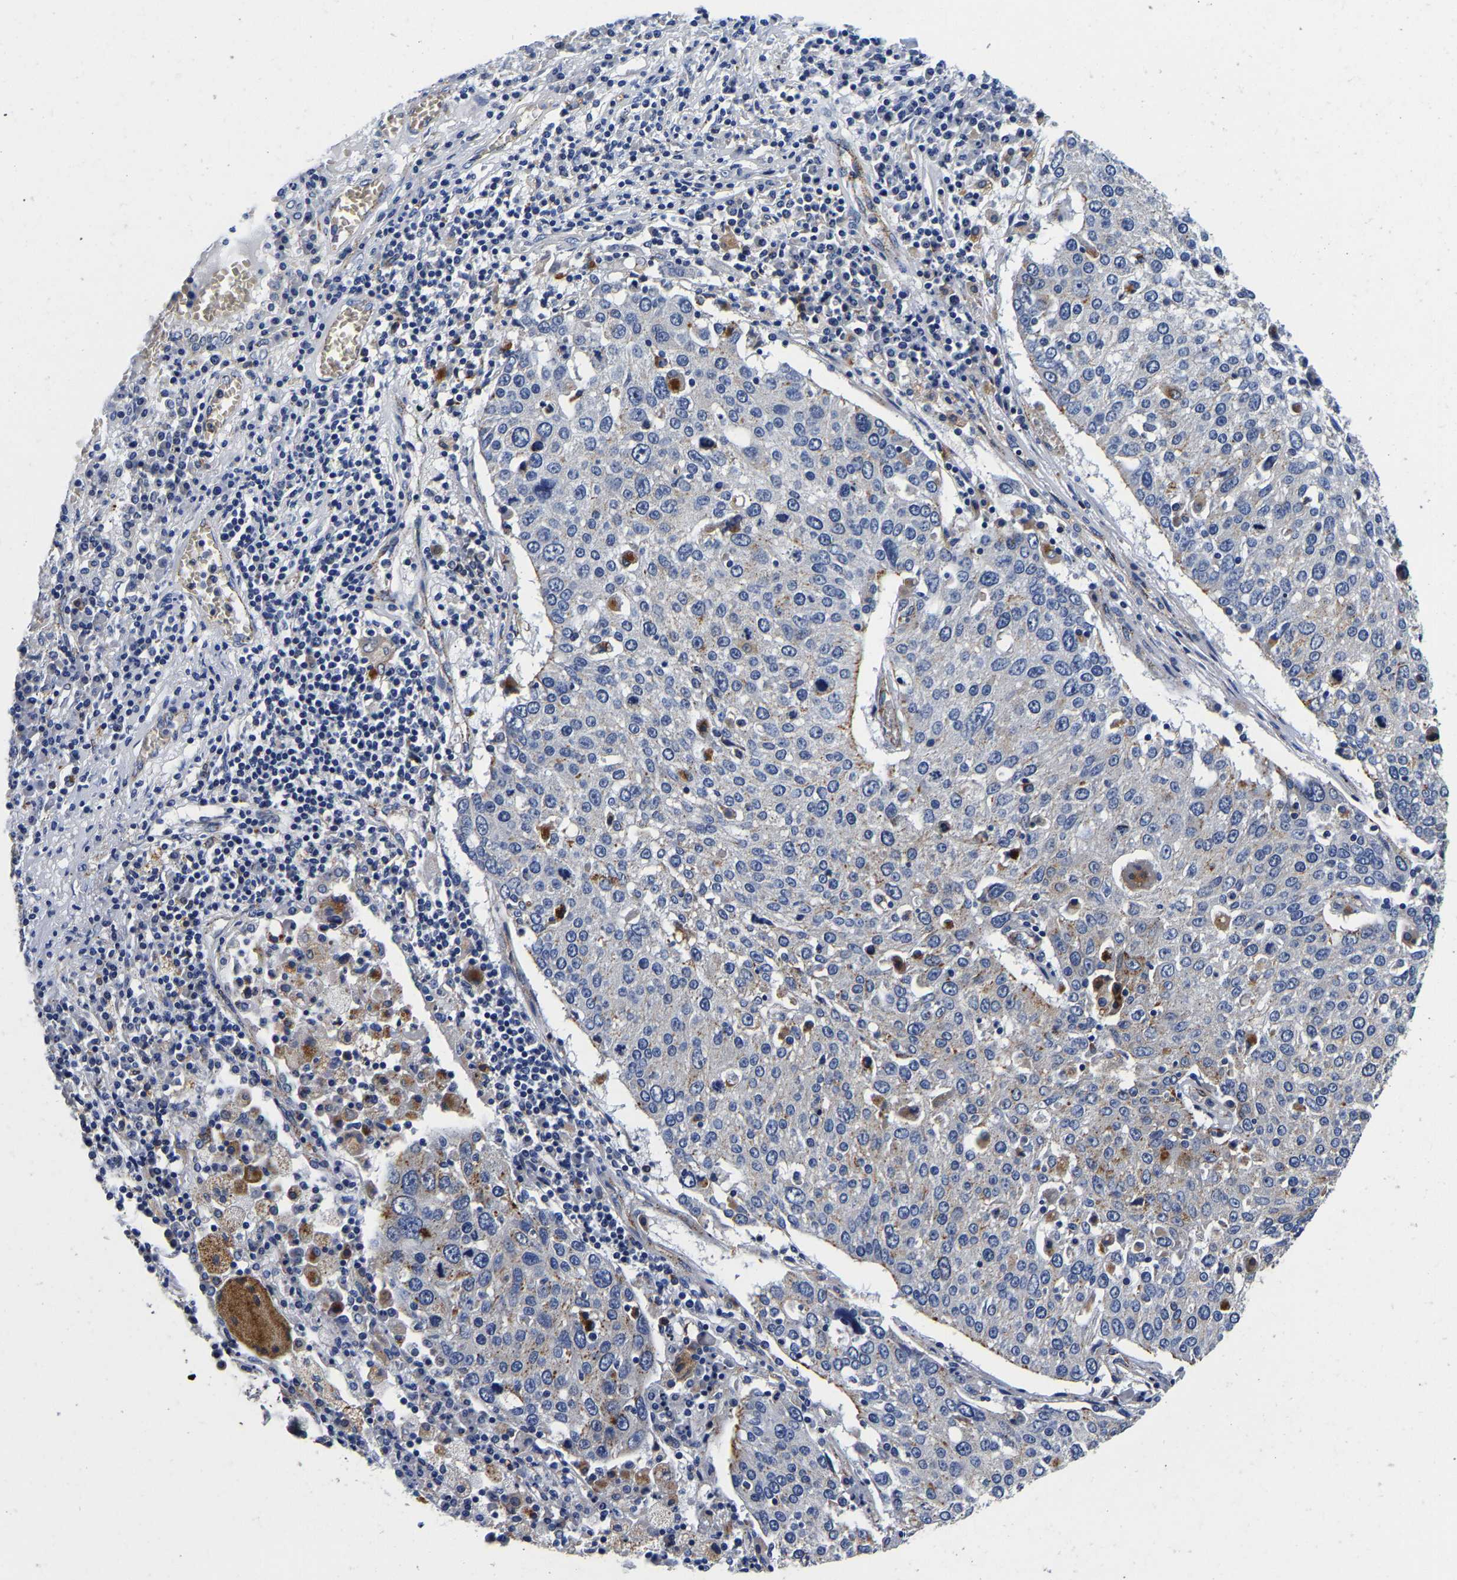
{"staining": {"intensity": "negative", "quantity": "none", "location": "none"}, "tissue": "lung cancer", "cell_type": "Tumor cells", "image_type": "cancer", "snomed": [{"axis": "morphology", "description": "Squamous cell carcinoma, NOS"}, {"axis": "topography", "description": "Lung"}], "caption": "The micrograph displays no staining of tumor cells in lung squamous cell carcinoma. Brightfield microscopy of IHC stained with DAB (3,3'-diaminobenzidine) (brown) and hematoxylin (blue), captured at high magnification.", "gene": "GRN", "patient": {"sex": "male", "age": 65}}